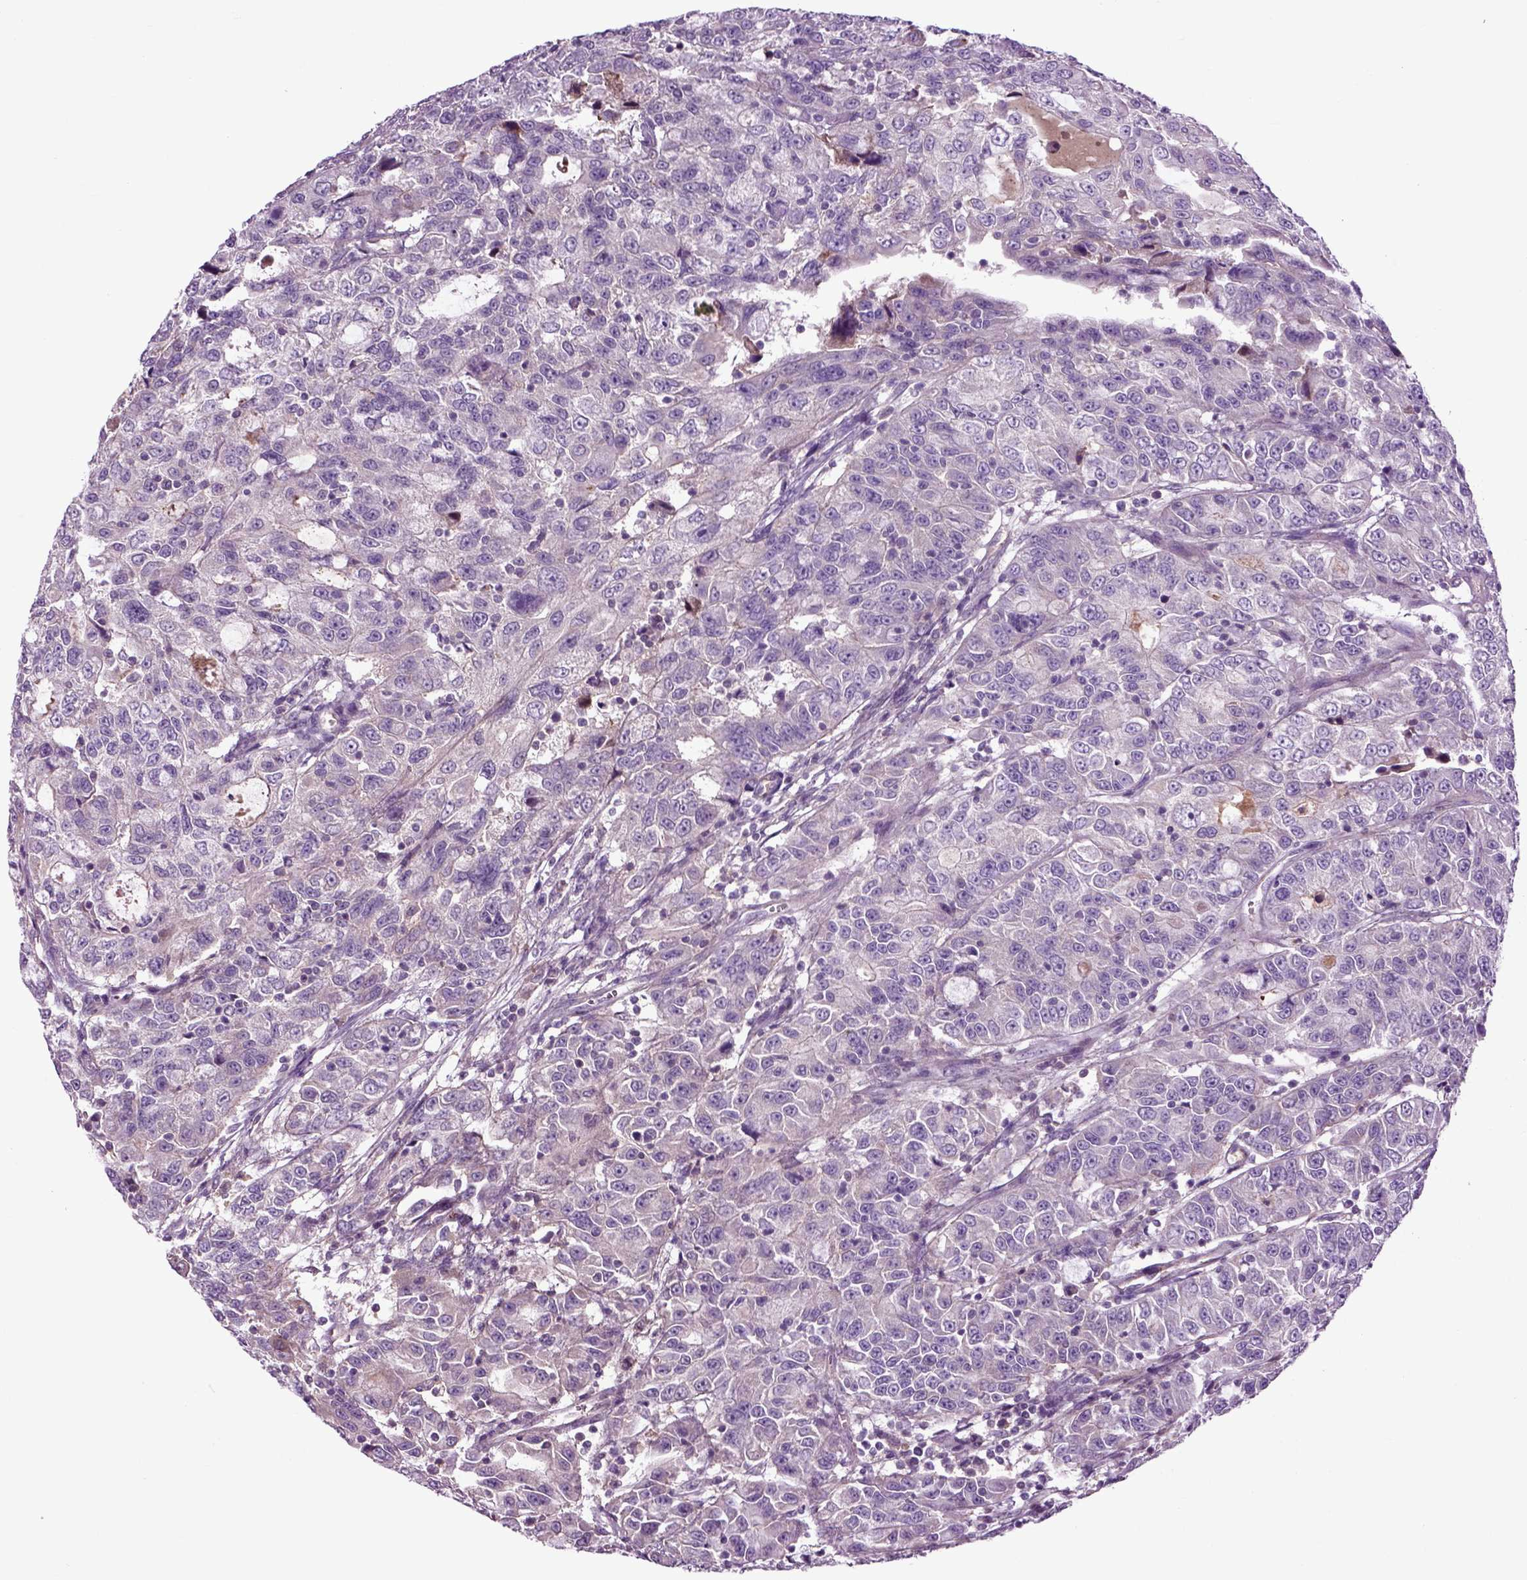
{"staining": {"intensity": "negative", "quantity": "none", "location": "none"}, "tissue": "urothelial cancer", "cell_type": "Tumor cells", "image_type": "cancer", "snomed": [{"axis": "morphology", "description": "Urothelial carcinoma, NOS"}, {"axis": "morphology", "description": "Urothelial carcinoma, High grade"}, {"axis": "topography", "description": "Urinary bladder"}], "caption": "This is an immunohistochemistry photomicrograph of human urothelial cancer. There is no staining in tumor cells.", "gene": "SPON1", "patient": {"sex": "female", "age": 73}}